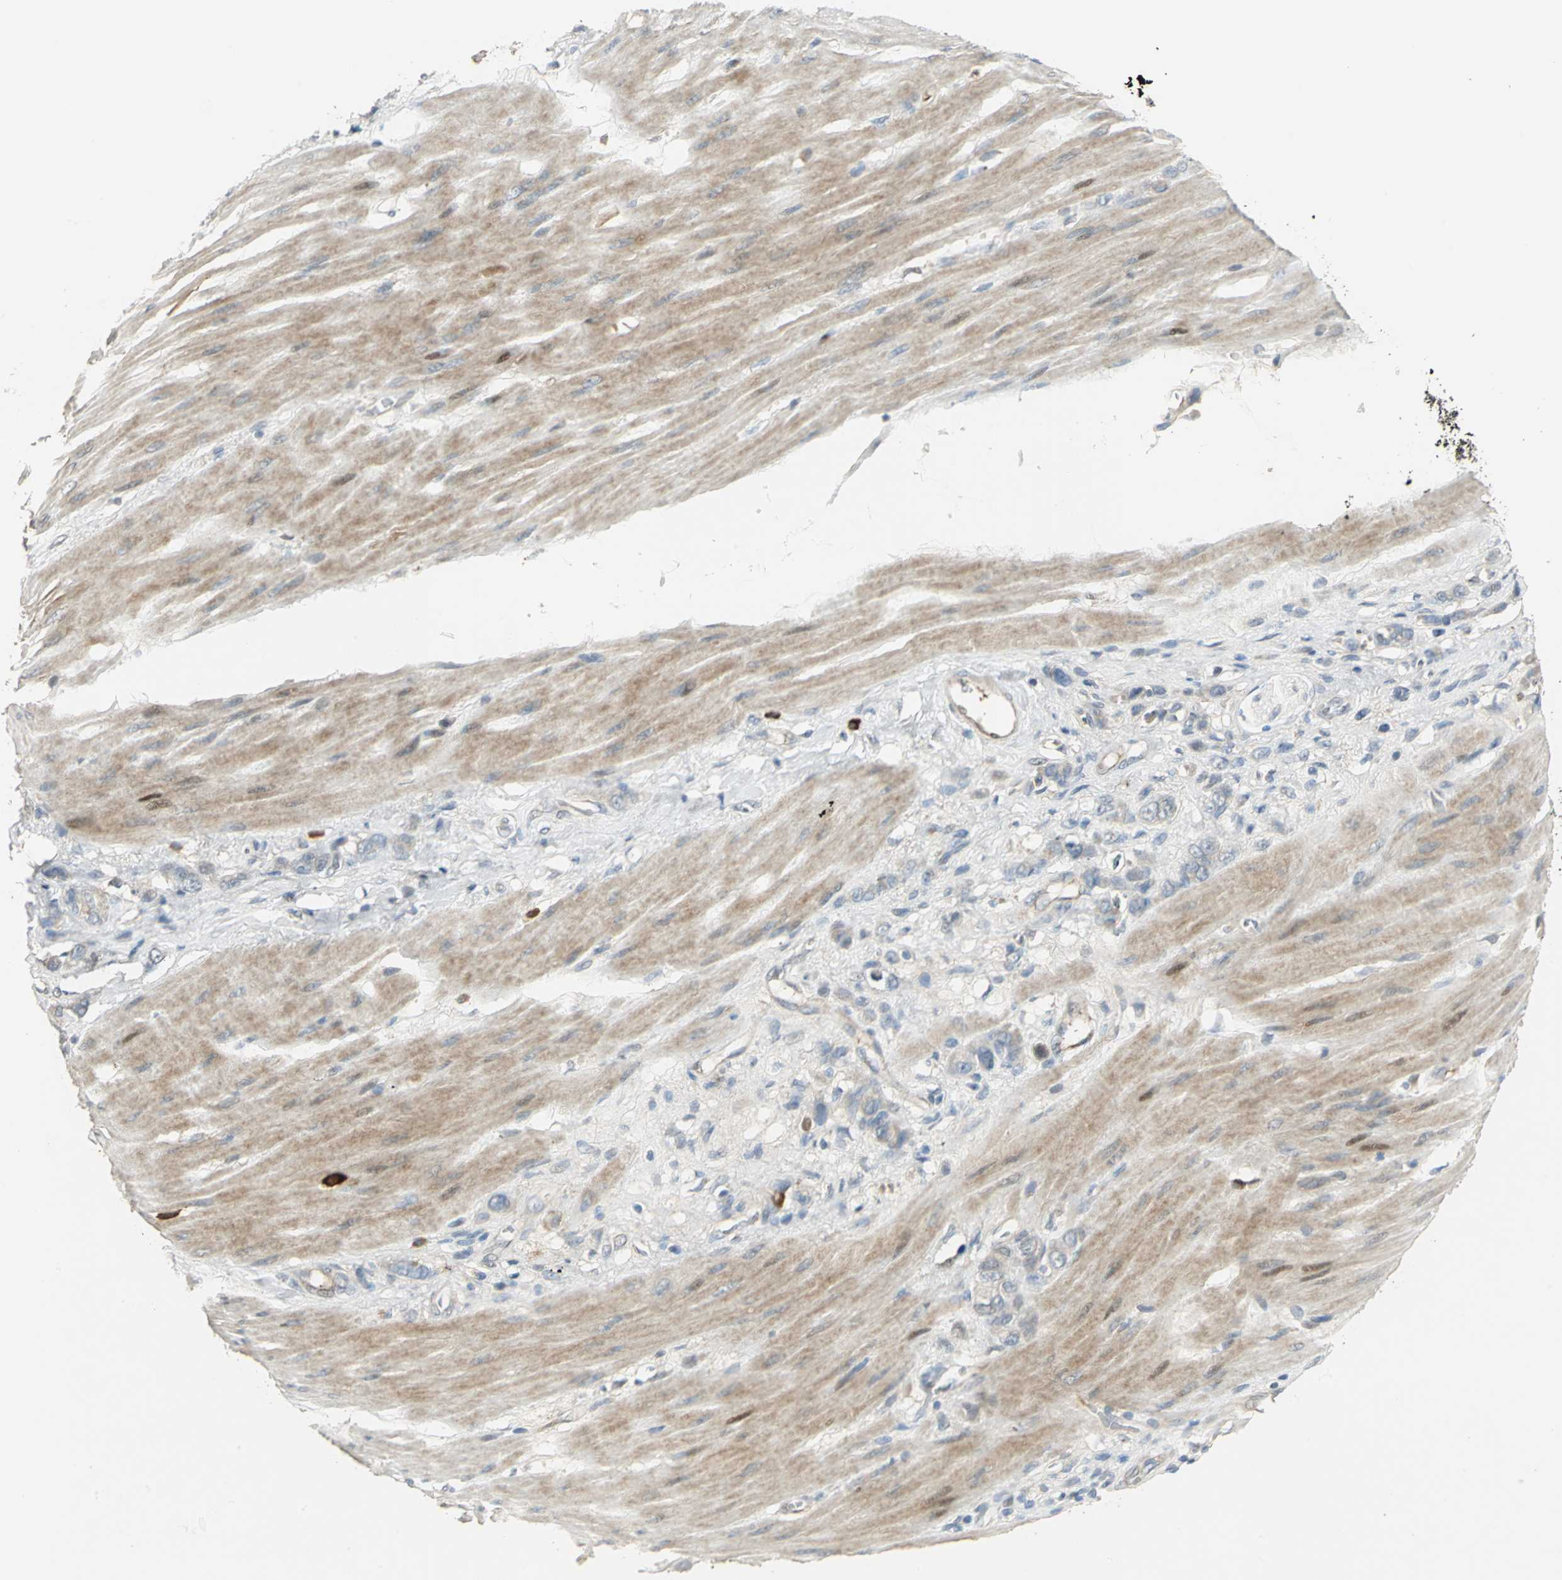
{"staining": {"intensity": "weak", "quantity": "25%-75%", "location": "cytoplasmic/membranous"}, "tissue": "stomach cancer", "cell_type": "Tumor cells", "image_type": "cancer", "snomed": [{"axis": "morphology", "description": "Adenocarcinoma, NOS"}, {"axis": "topography", "description": "Stomach"}], "caption": "About 25%-75% of tumor cells in human stomach adenocarcinoma show weak cytoplasmic/membranous protein positivity as visualized by brown immunohistochemical staining.", "gene": "PROC", "patient": {"sex": "male", "age": 82}}